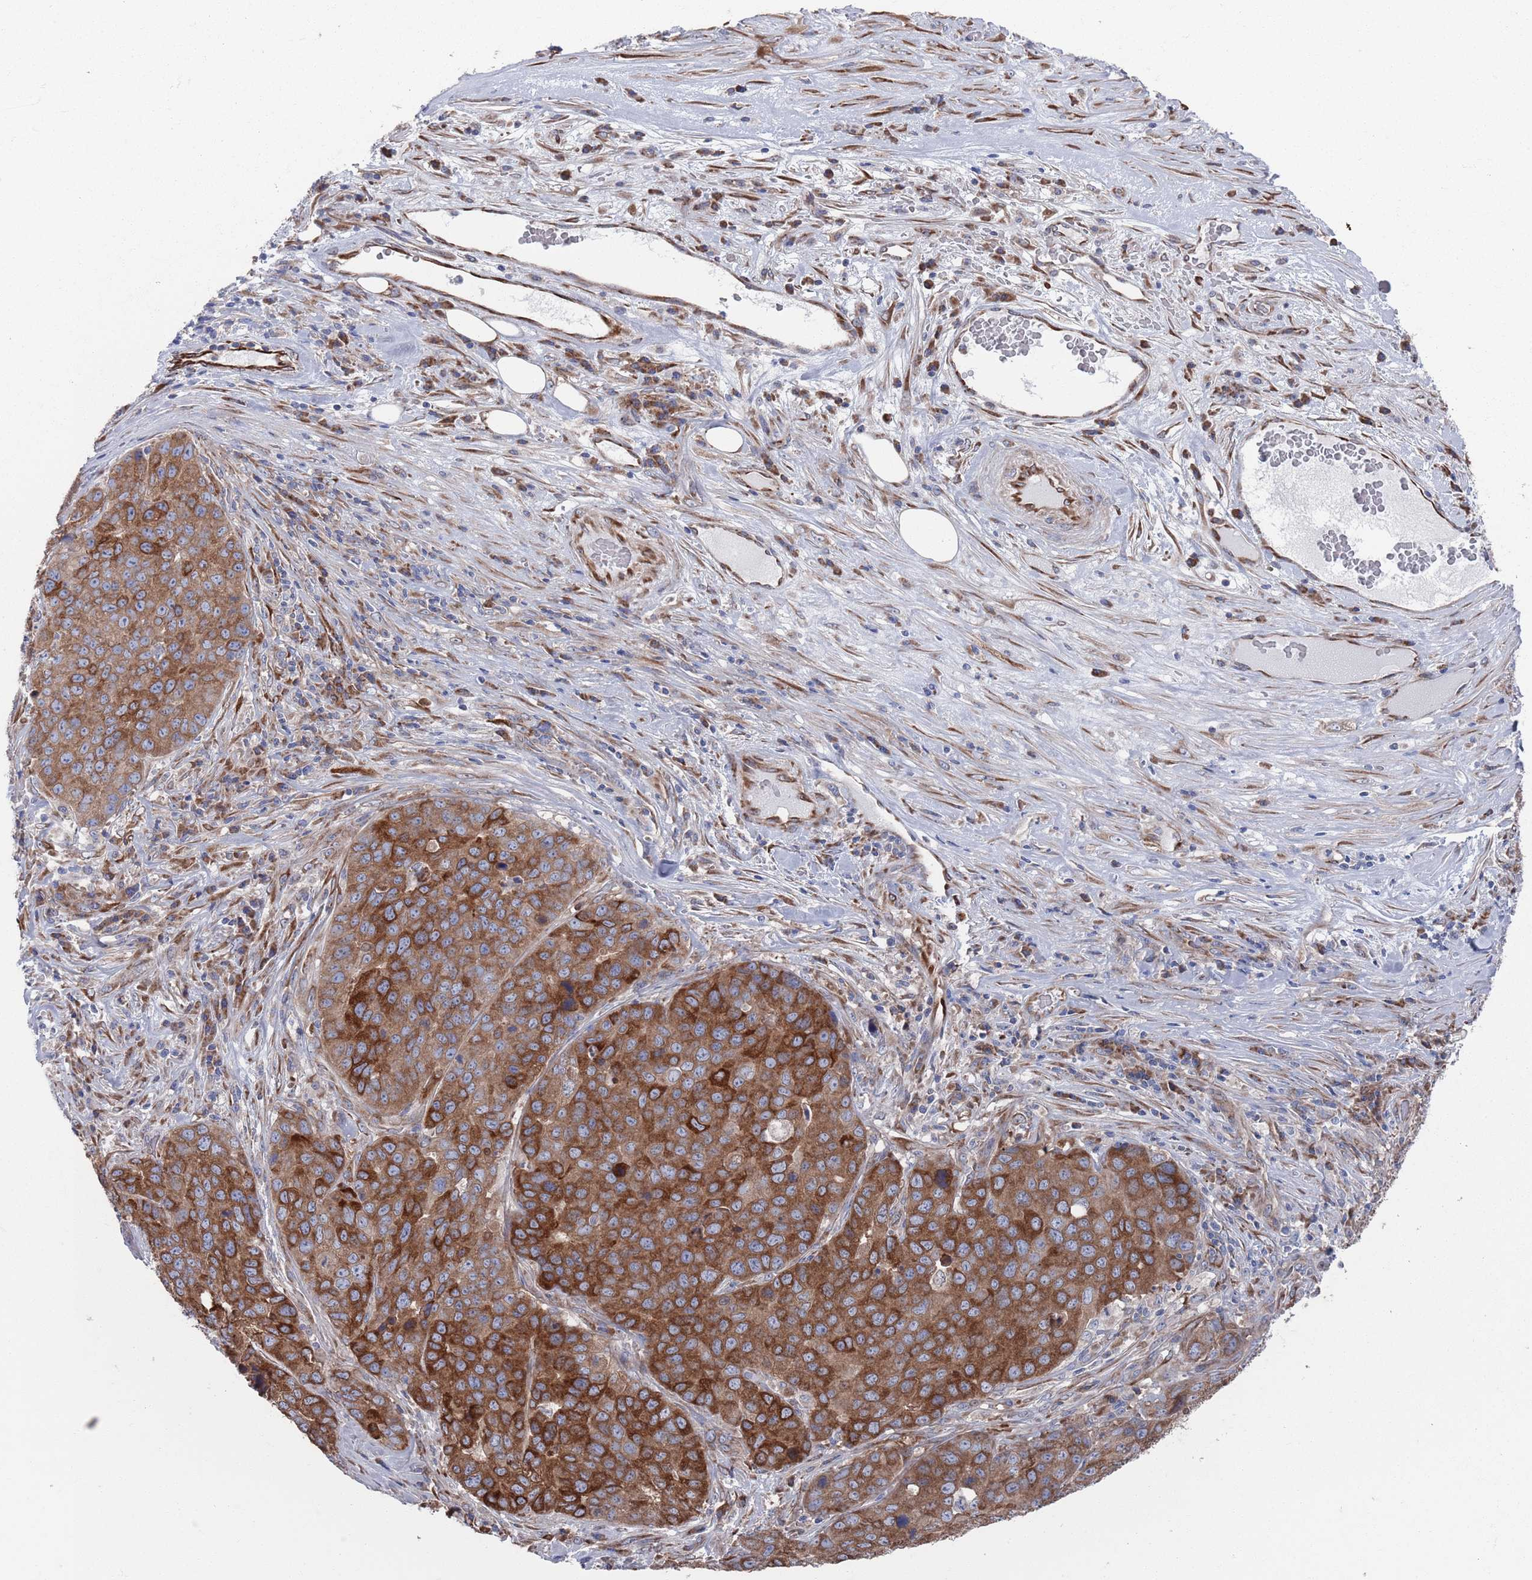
{"staining": {"intensity": "strong", "quantity": ">75%", "location": "cytoplasmic/membranous"}, "tissue": "stomach cancer", "cell_type": "Tumor cells", "image_type": "cancer", "snomed": [{"axis": "morphology", "description": "Adenocarcinoma, NOS"}, {"axis": "topography", "description": "Stomach"}], "caption": "A micrograph of stomach adenocarcinoma stained for a protein displays strong cytoplasmic/membranous brown staining in tumor cells.", "gene": "CCDC106", "patient": {"sex": "male", "age": 71}}